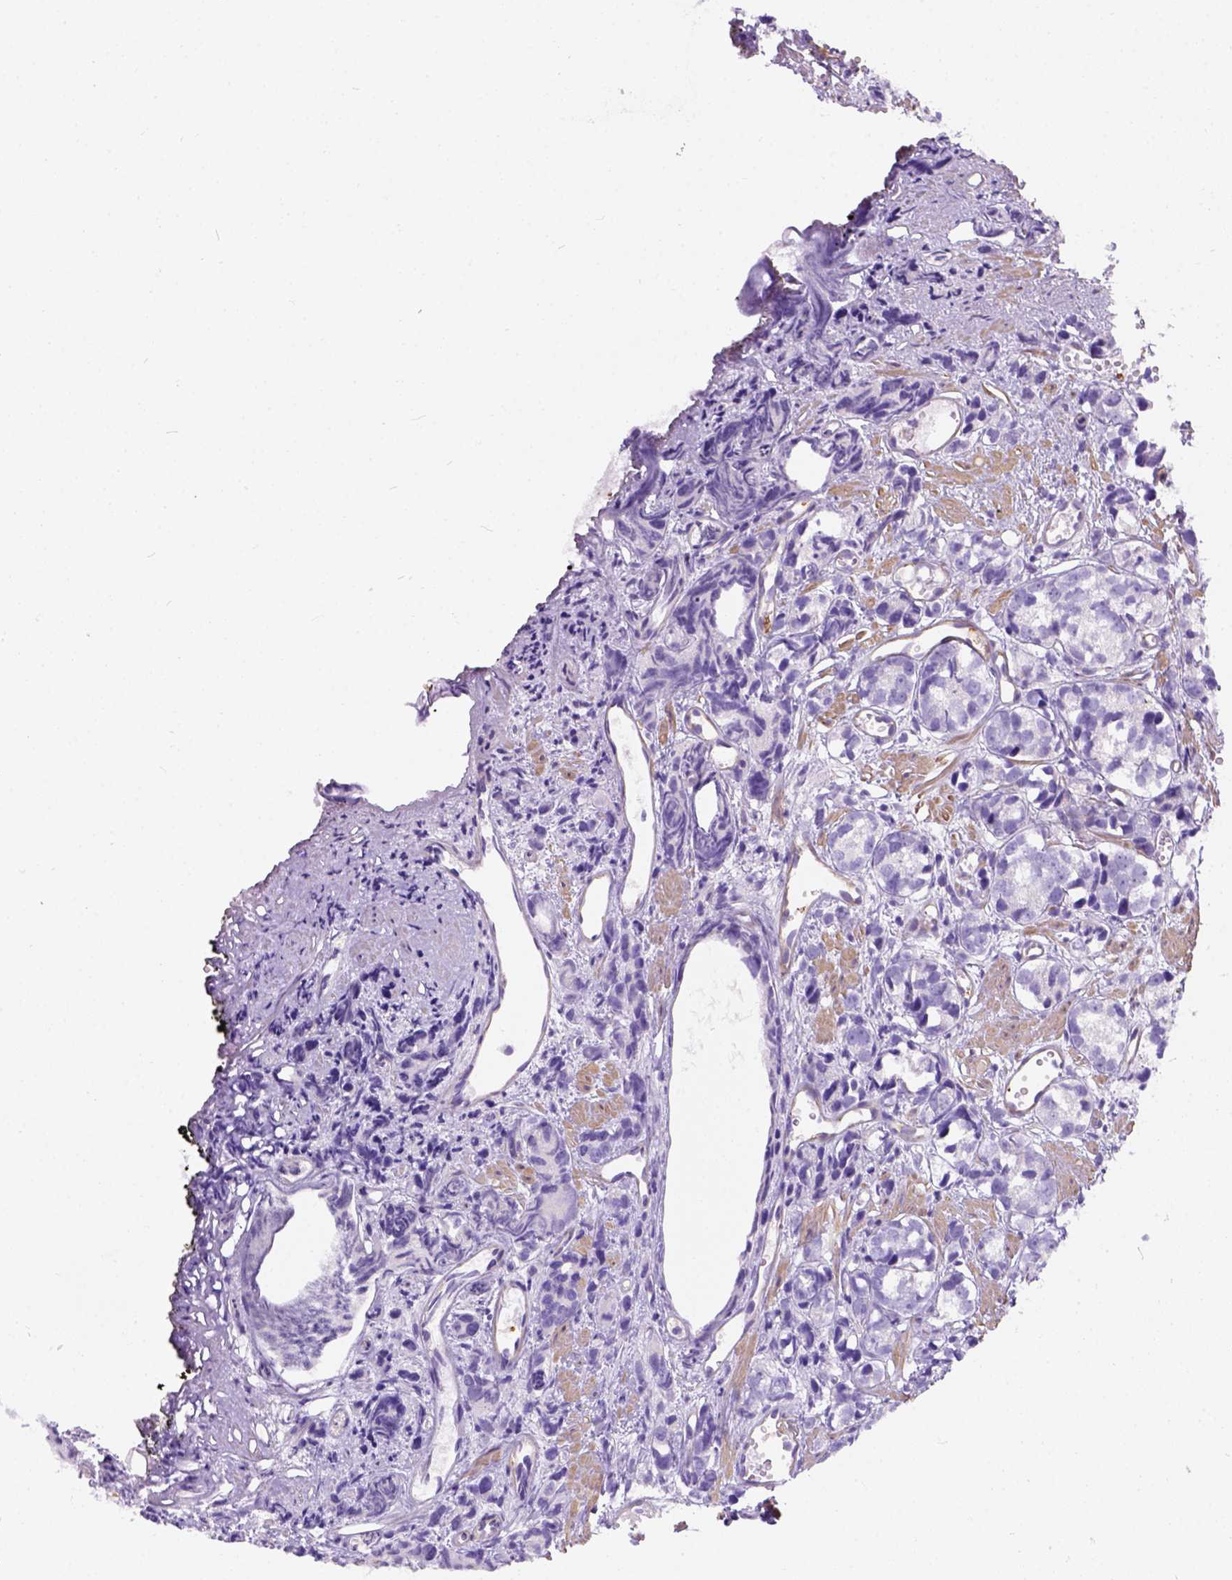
{"staining": {"intensity": "negative", "quantity": "none", "location": "none"}, "tissue": "prostate cancer", "cell_type": "Tumor cells", "image_type": "cancer", "snomed": [{"axis": "morphology", "description": "Adenocarcinoma, High grade"}, {"axis": "topography", "description": "Prostate"}], "caption": "Immunohistochemical staining of prostate cancer displays no significant expression in tumor cells. (Stains: DAB immunohistochemistry with hematoxylin counter stain, Microscopy: brightfield microscopy at high magnification).", "gene": "PHF7", "patient": {"sex": "male", "age": 77}}